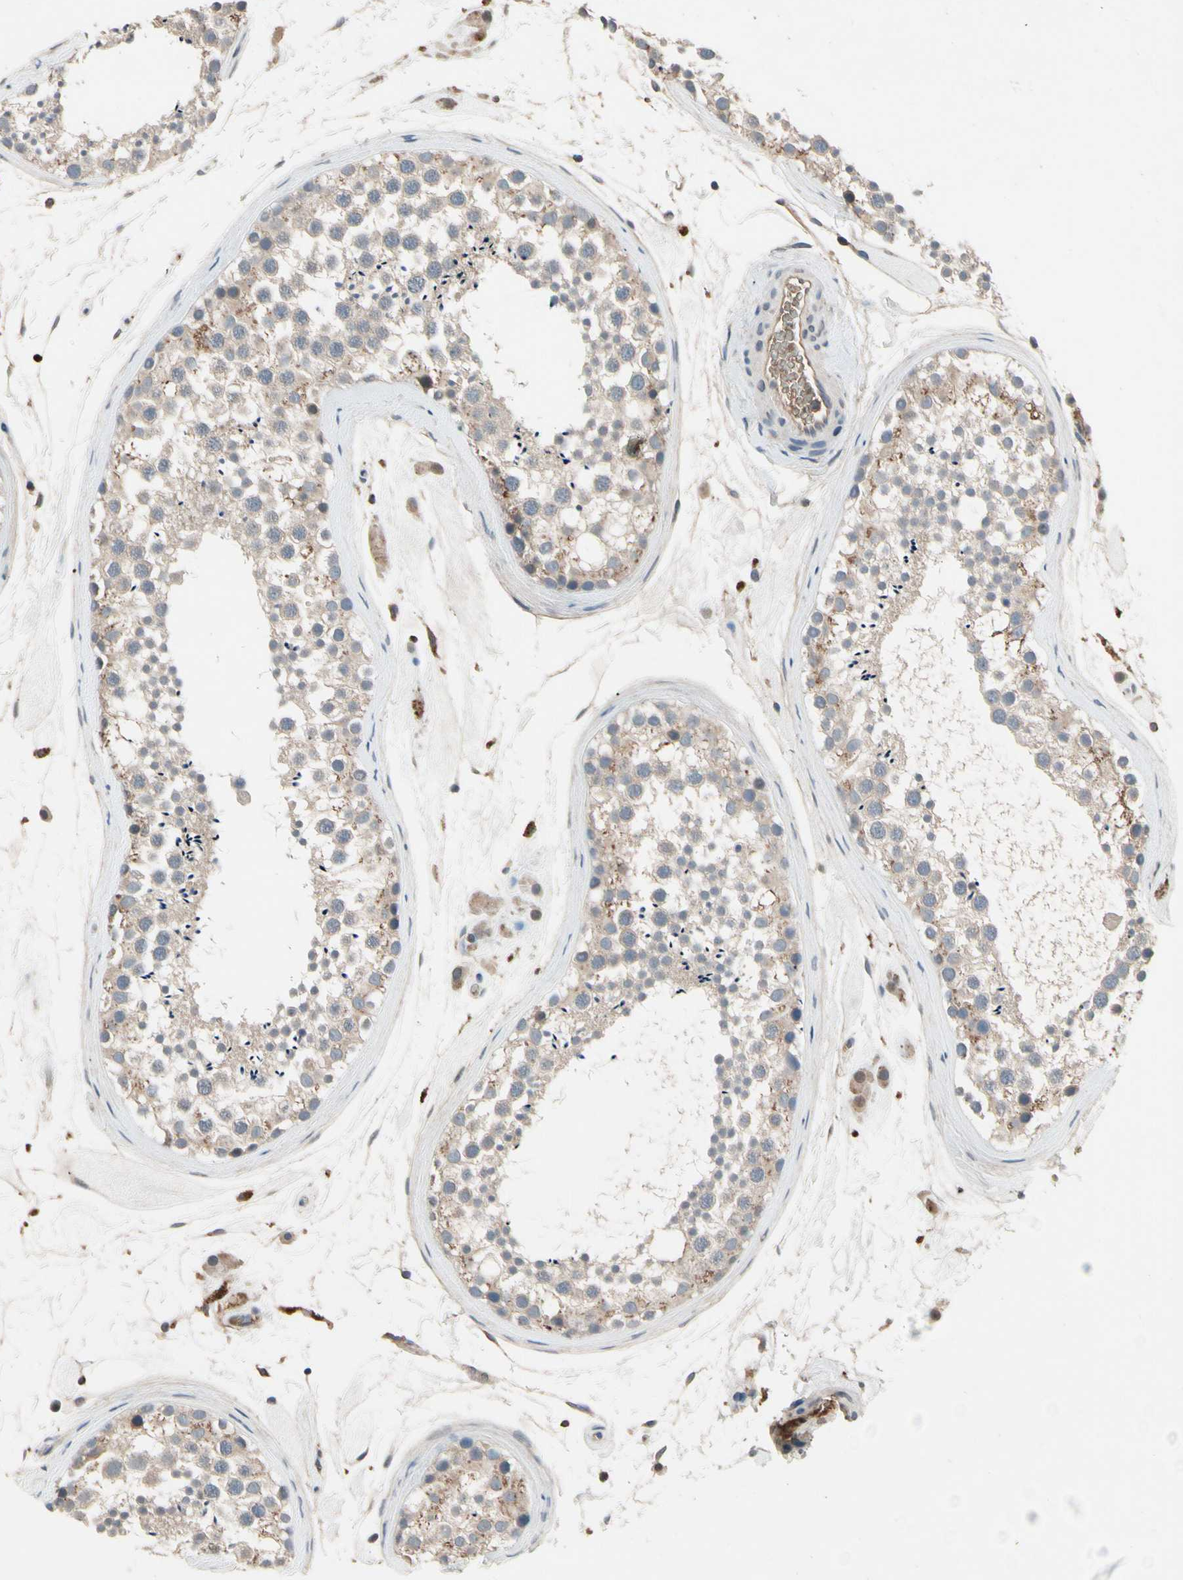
{"staining": {"intensity": "weak", "quantity": "25%-75%", "location": "cytoplasmic/membranous"}, "tissue": "testis", "cell_type": "Cells in seminiferous ducts", "image_type": "normal", "snomed": [{"axis": "morphology", "description": "Normal tissue, NOS"}, {"axis": "topography", "description": "Testis"}], "caption": "Testis stained with a brown dye shows weak cytoplasmic/membranous positive positivity in approximately 25%-75% of cells in seminiferous ducts.", "gene": "IL1RL1", "patient": {"sex": "male", "age": 46}}